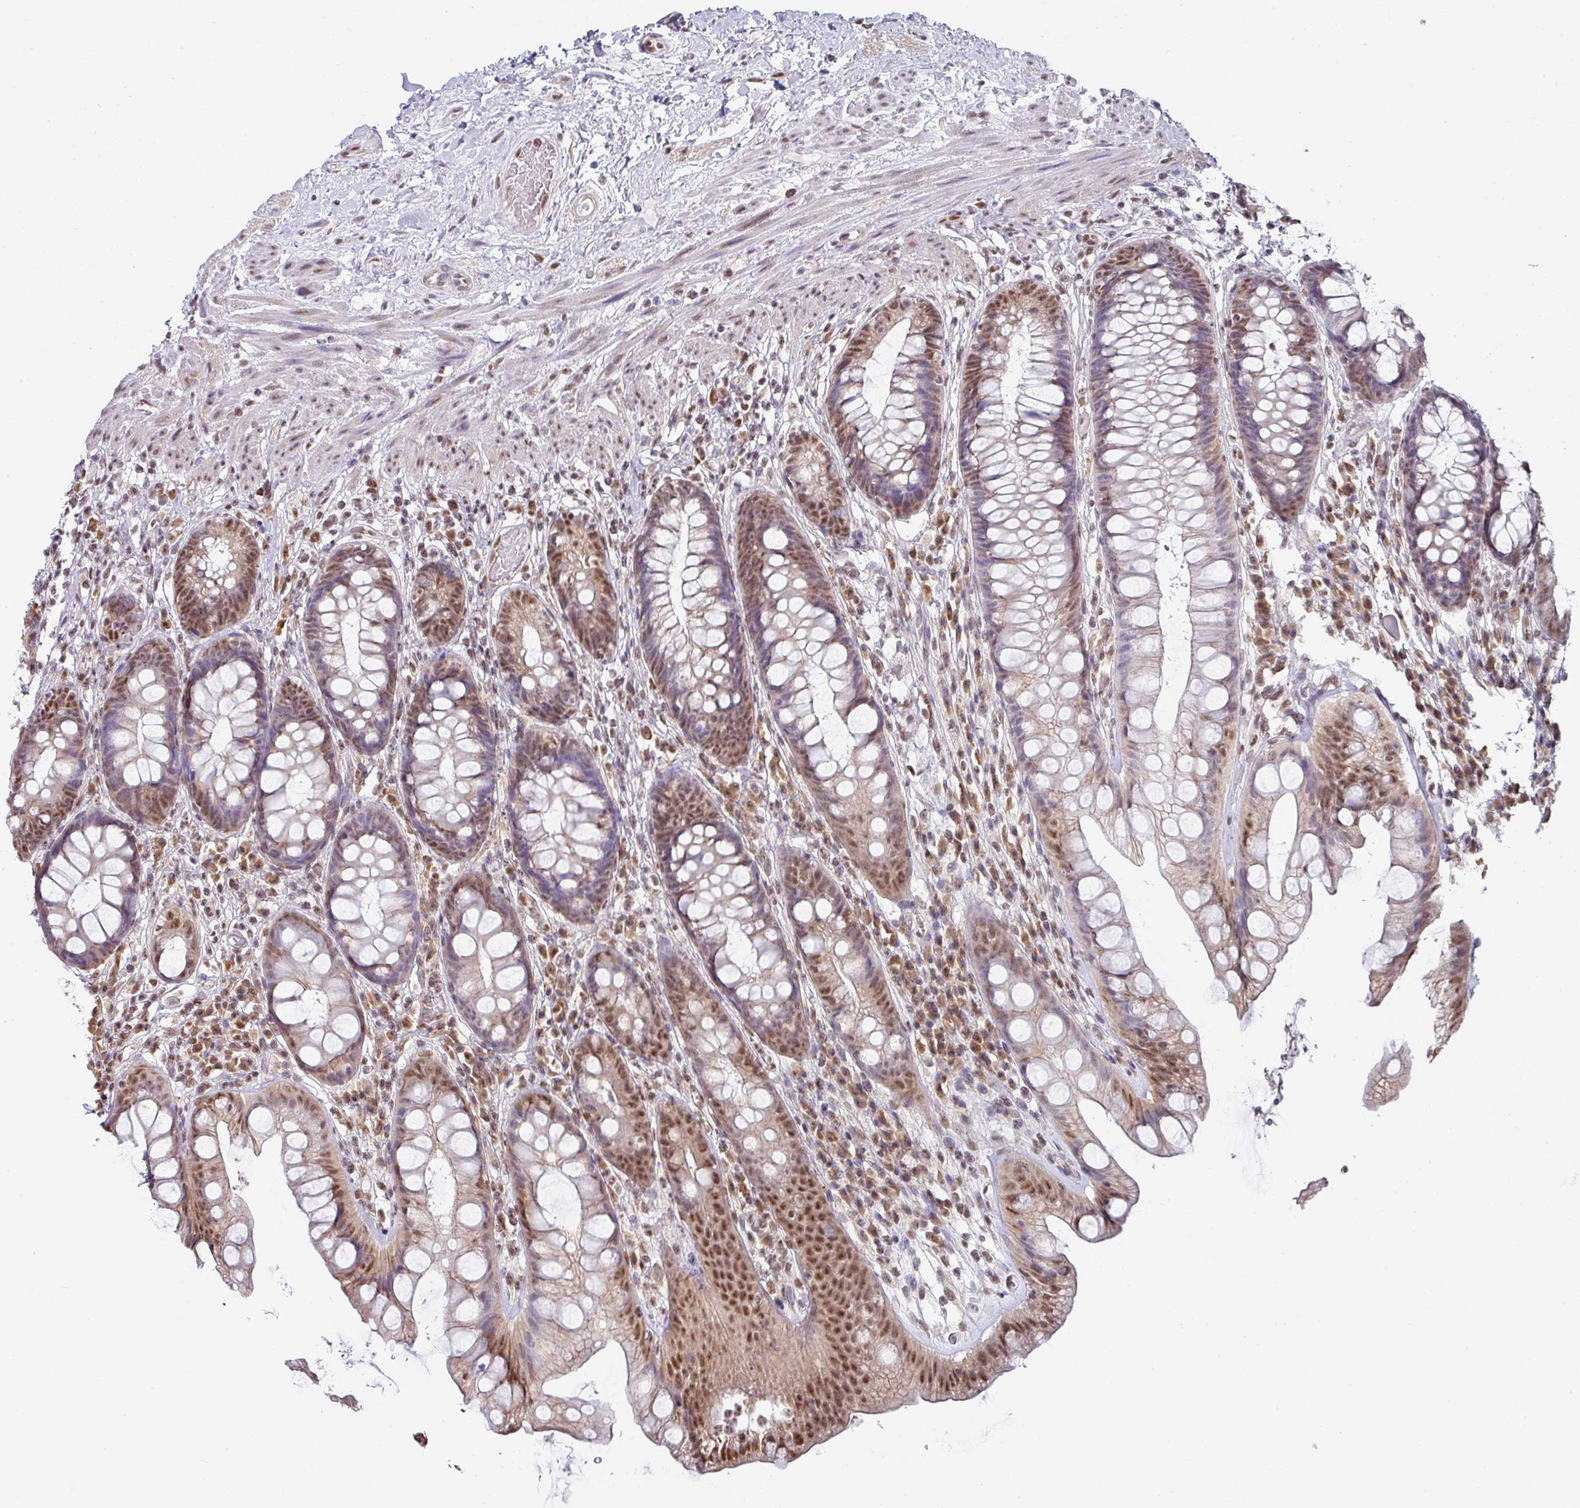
{"staining": {"intensity": "moderate", "quantity": ">75%", "location": "nuclear"}, "tissue": "rectum", "cell_type": "Glandular cells", "image_type": "normal", "snomed": [{"axis": "morphology", "description": "Normal tissue, NOS"}, {"axis": "topography", "description": "Rectum"}], "caption": "Glandular cells show medium levels of moderate nuclear positivity in approximately >75% of cells in unremarkable human rectum.", "gene": "TMED5", "patient": {"sex": "male", "age": 74}}